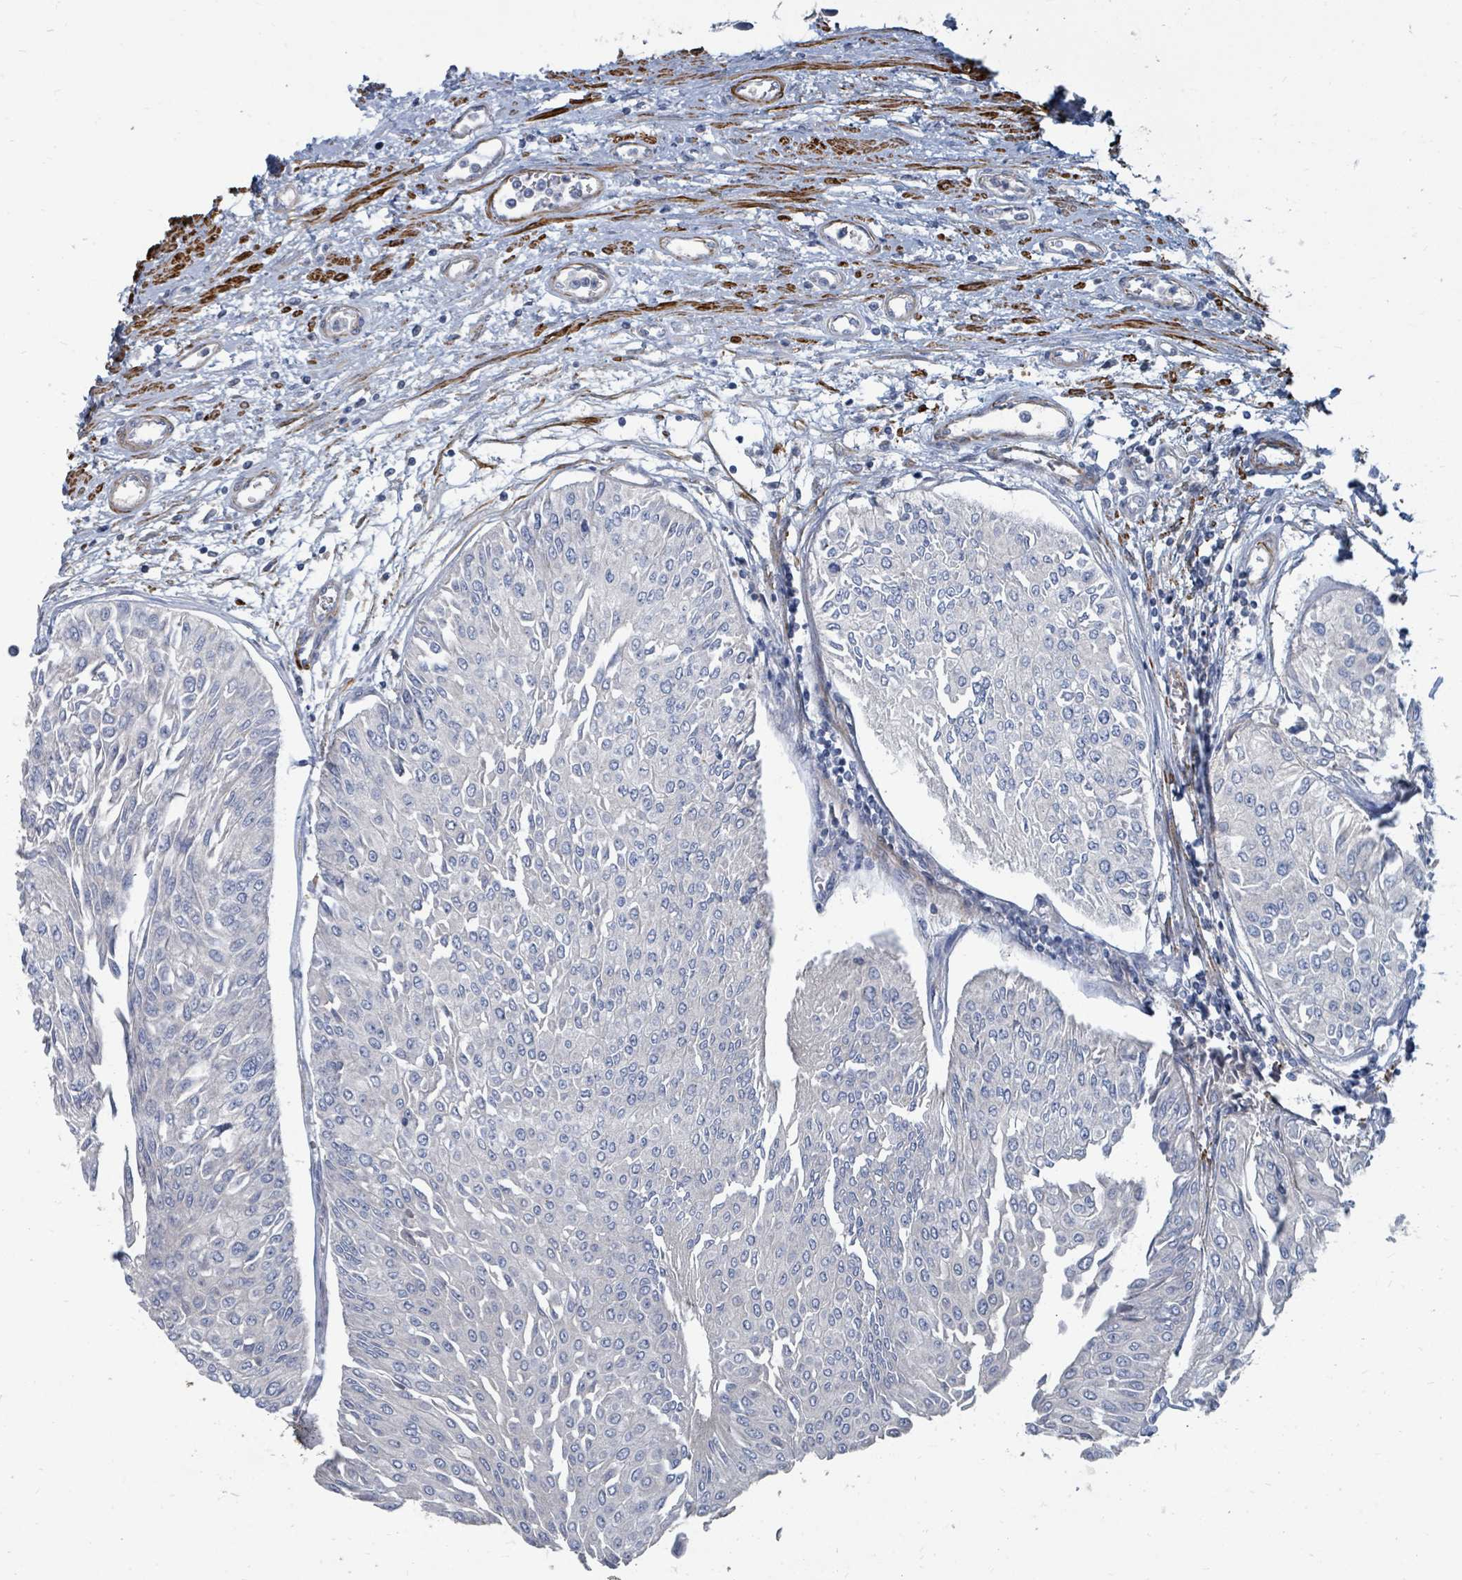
{"staining": {"intensity": "negative", "quantity": "none", "location": "none"}, "tissue": "urothelial cancer", "cell_type": "Tumor cells", "image_type": "cancer", "snomed": [{"axis": "morphology", "description": "Urothelial carcinoma, Low grade"}, {"axis": "topography", "description": "Urinary bladder"}], "caption": "The immunohistochemistry (IHC) histopathology image has no significant positivity in tumor cells of urothelial carcinoma (low-grade) tissue.", "gene": "ARGFX", "patient": {"sex": "male", "age": 67}}